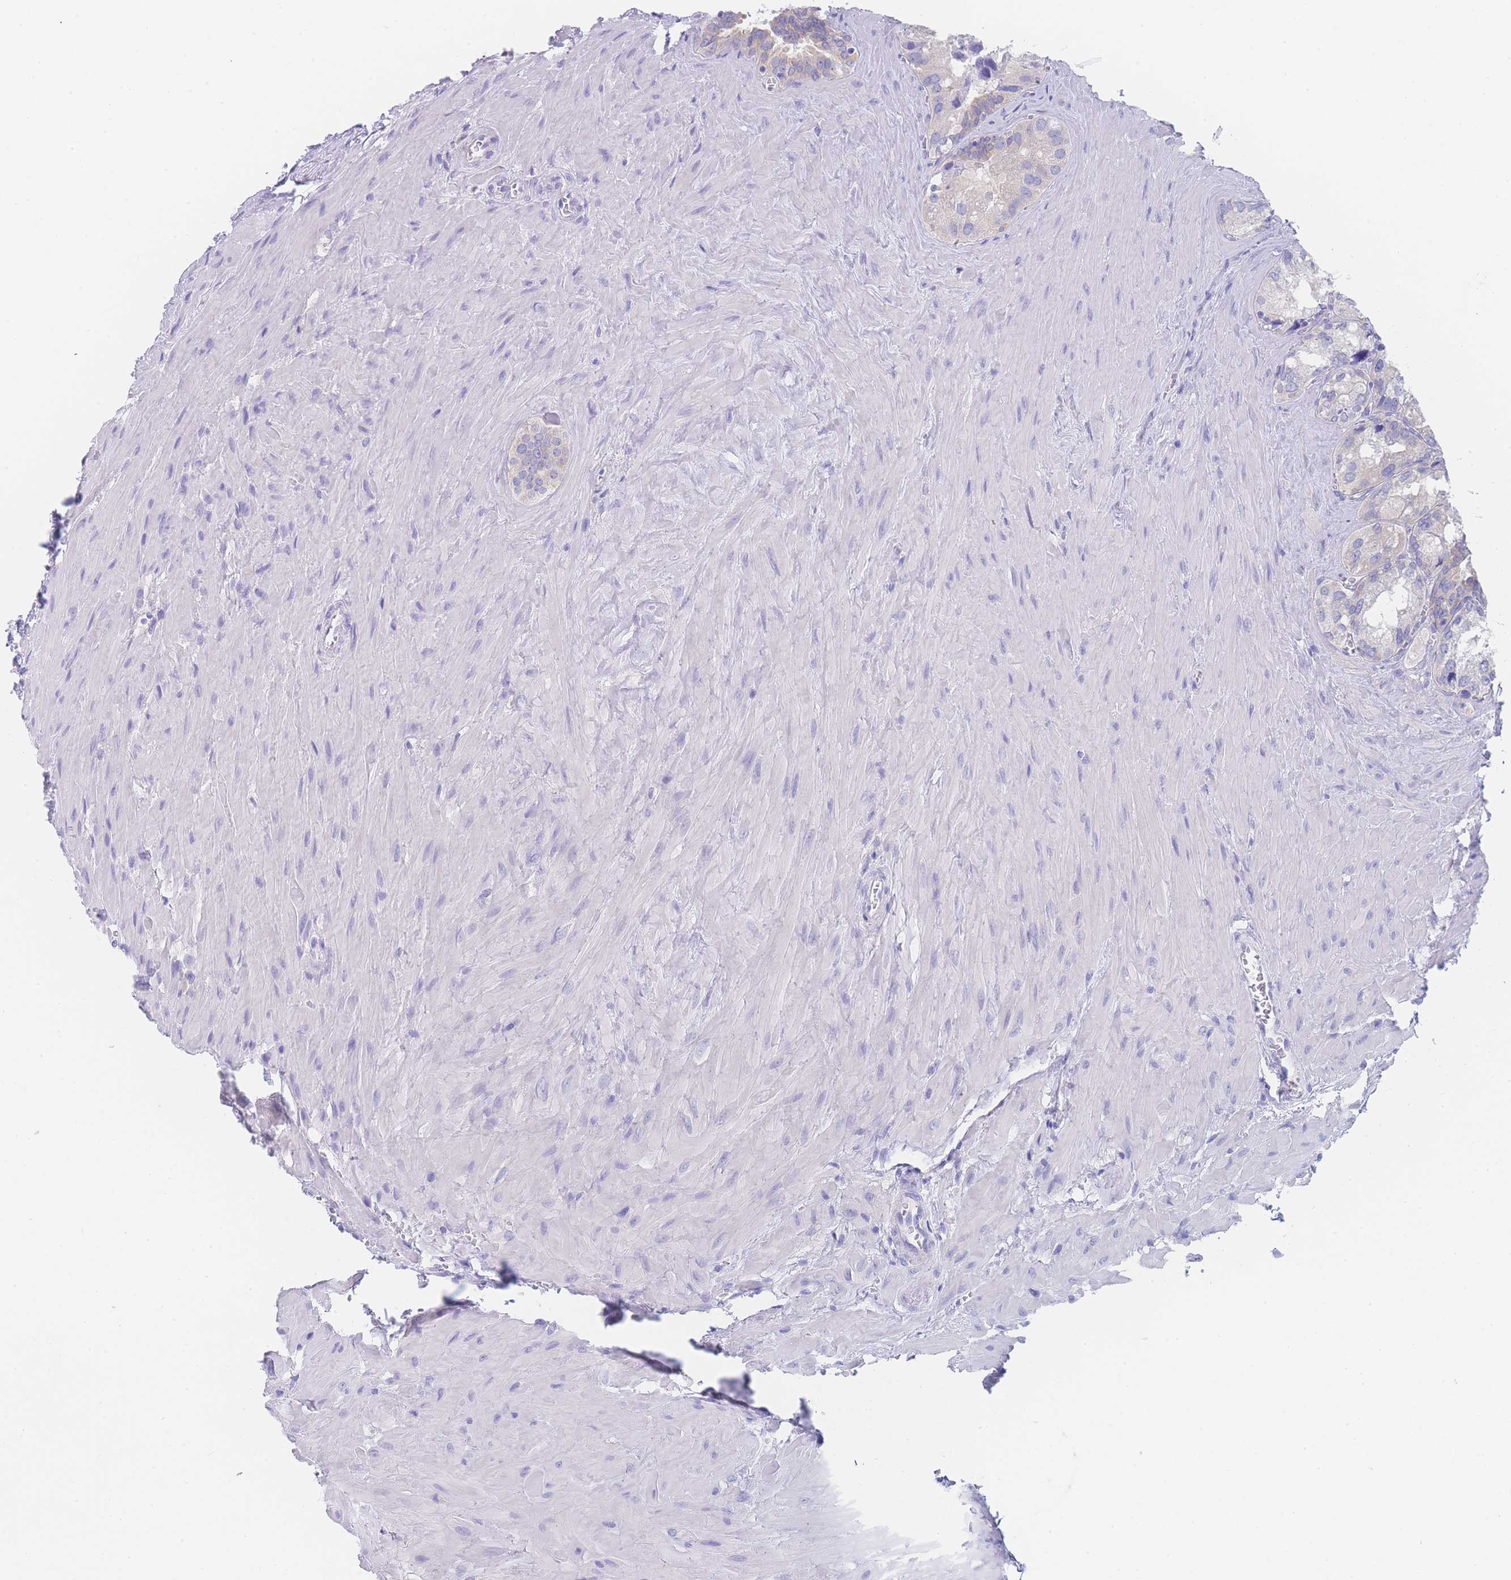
{"staining": {"intensity": "negative", "quantity": "none", "location": "none"}, "tissue": "seminal vesicle", "cell_type": "Glandular cells", "image_type": "normal", "snomed": [{"axis": "morphology", "description": "Normal tissue, NOS"}, {"axis": "topography", "description": "Seminal veicle"}], "caption": "Immunohistochemical staining of benign human seminal vesicle shows no significant expression in glandular cells. The staining was performed using DAB to visualize the protein expression in brown, while the nuclei were stained in blue with hematoxylin (Magnification: 20x).", "gene": "LZTFL1", "patient": {"sex": "male", "age": 68}}